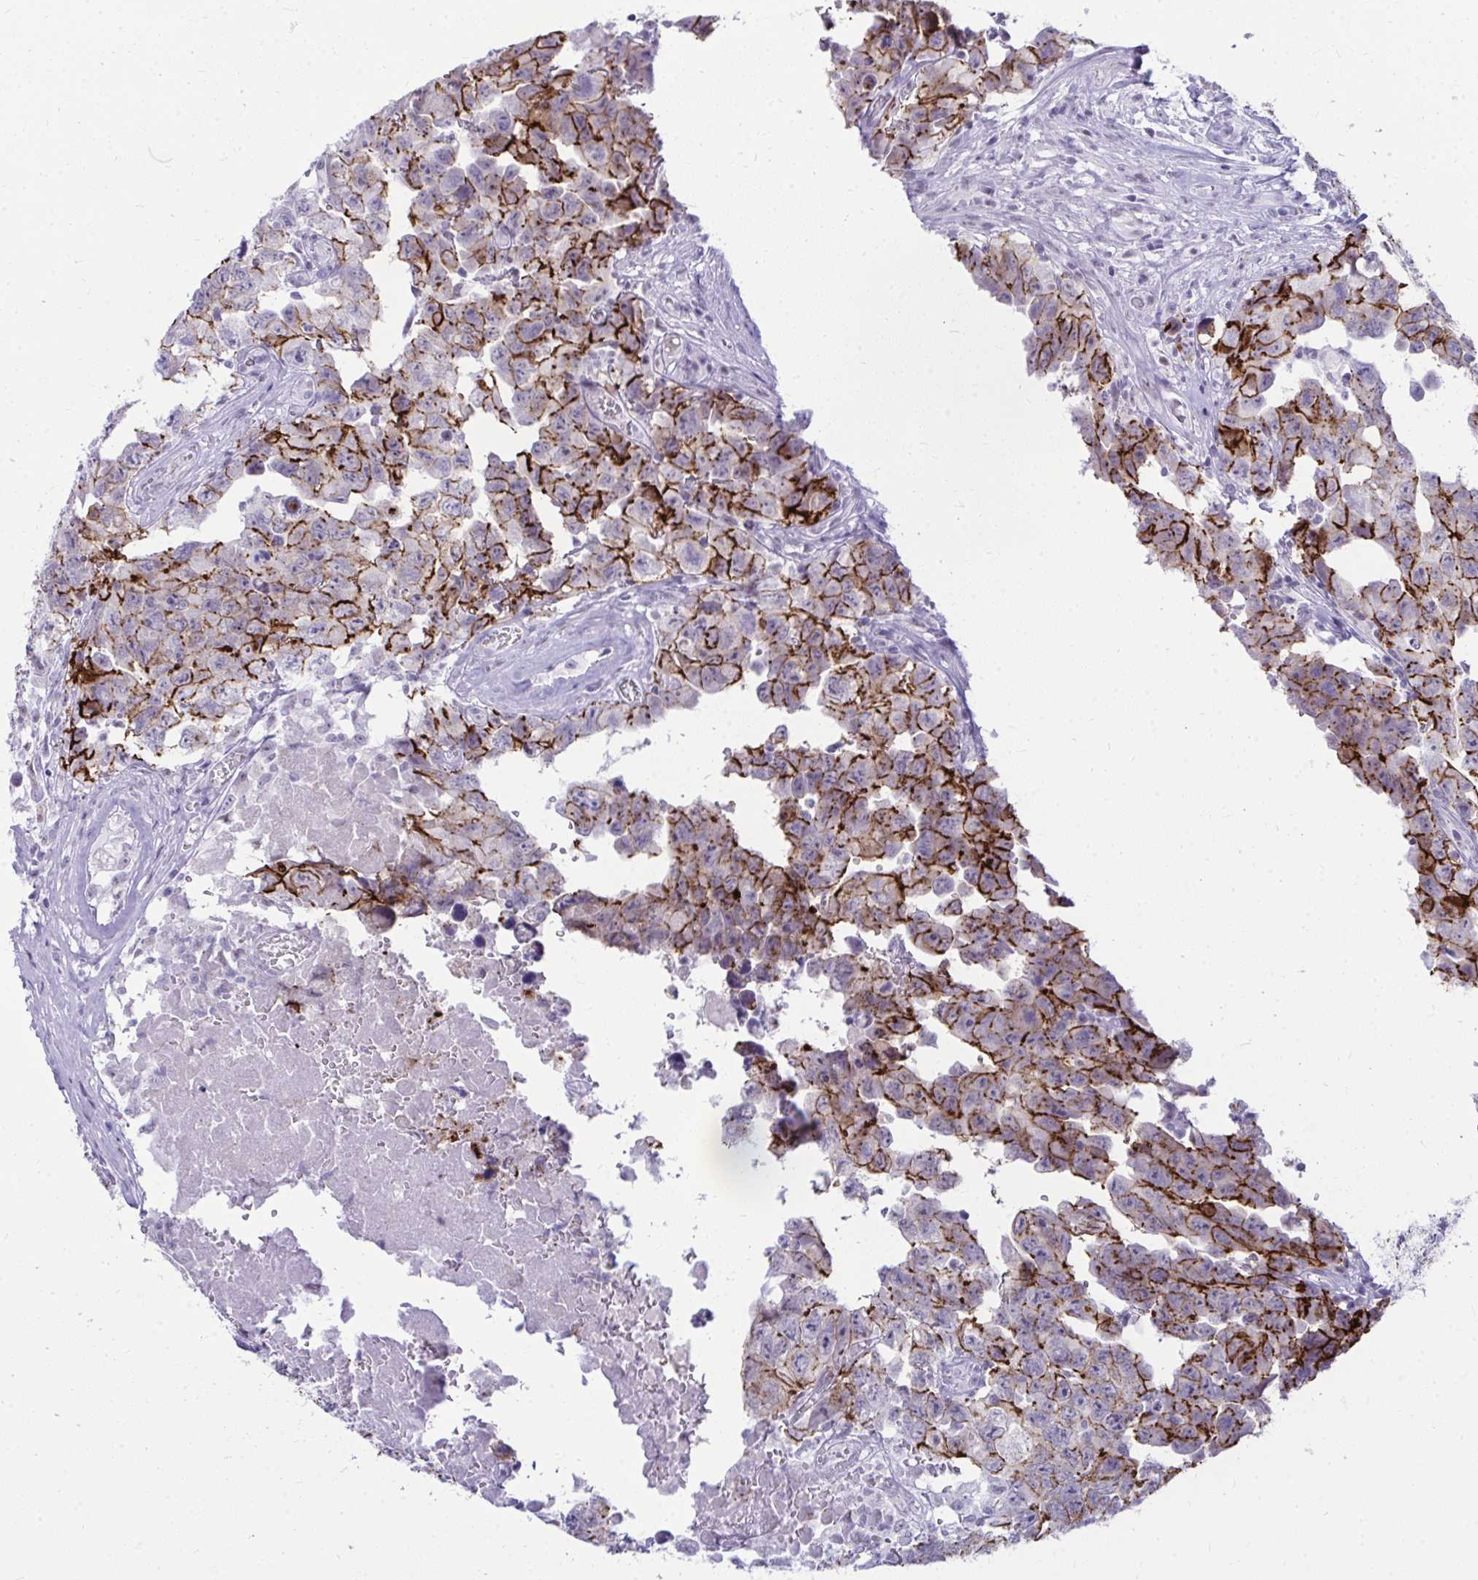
{"staining": {"intensity": "strong", "quantity": "25%-75%", "location": "cytoplasmic/membranous"}, "tissue": "testis cancer", "cell_type": "Tumor cells", "image_type": "cancer", "snomed": [{"axis": "morphology", "description": "Carcinoma, Embryonal, NOS"}, {"axis": "topography", "description": "Testis"}], "caption": "DAB (3,3'-diaminobenzidine) immunohistochemical staining of testis cancer (embryonal carcinoma) exhibits strong cytoplasmic/membranous protein expression in about 25%-75% of tumor cells.", "gene": "OR5F1", "patient": {"sex": "male", "age": 22}}